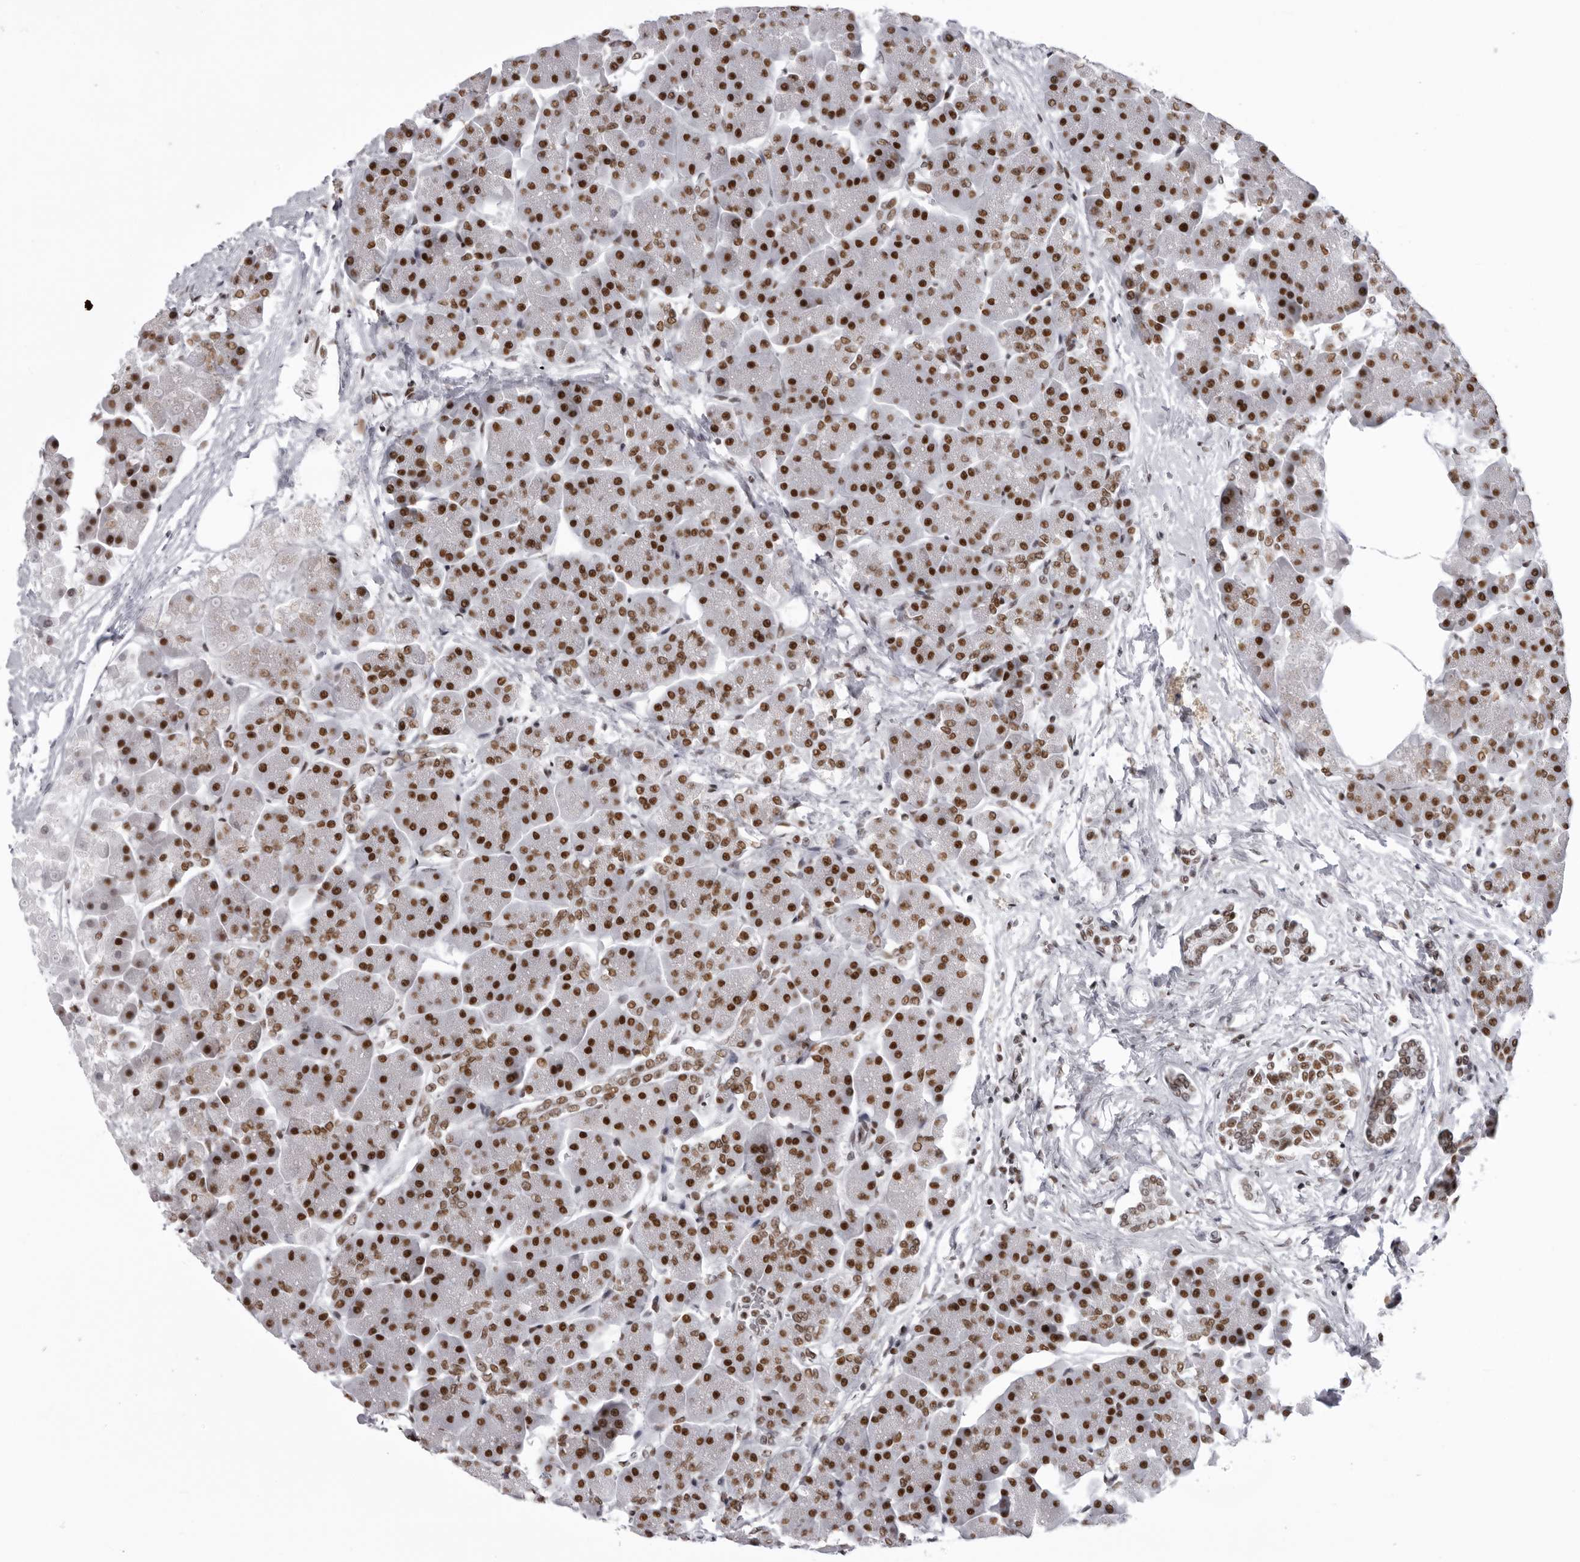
{"staining": {"intensity": "strong", "quantity": ">75%", "location": "nuclear"}, "tissue": "pancreas", "cell_type": "Exocrine glandular cells", "image_type": "normal", "snomed": [{"axis": "morphology", "description": "Normal tissue, NOS"}, {"axis": "topography", "description": "Pancreas"}], "caption": "High-power microscopy captured an immunohistochemistry (IHC) micrograph of unremarkable pancreas, revealing strong nuclear expression in approximately >75% of exocrine glandular cells.", "gene": "DHX9", "patient": {"sex": "female", "age": 70}}